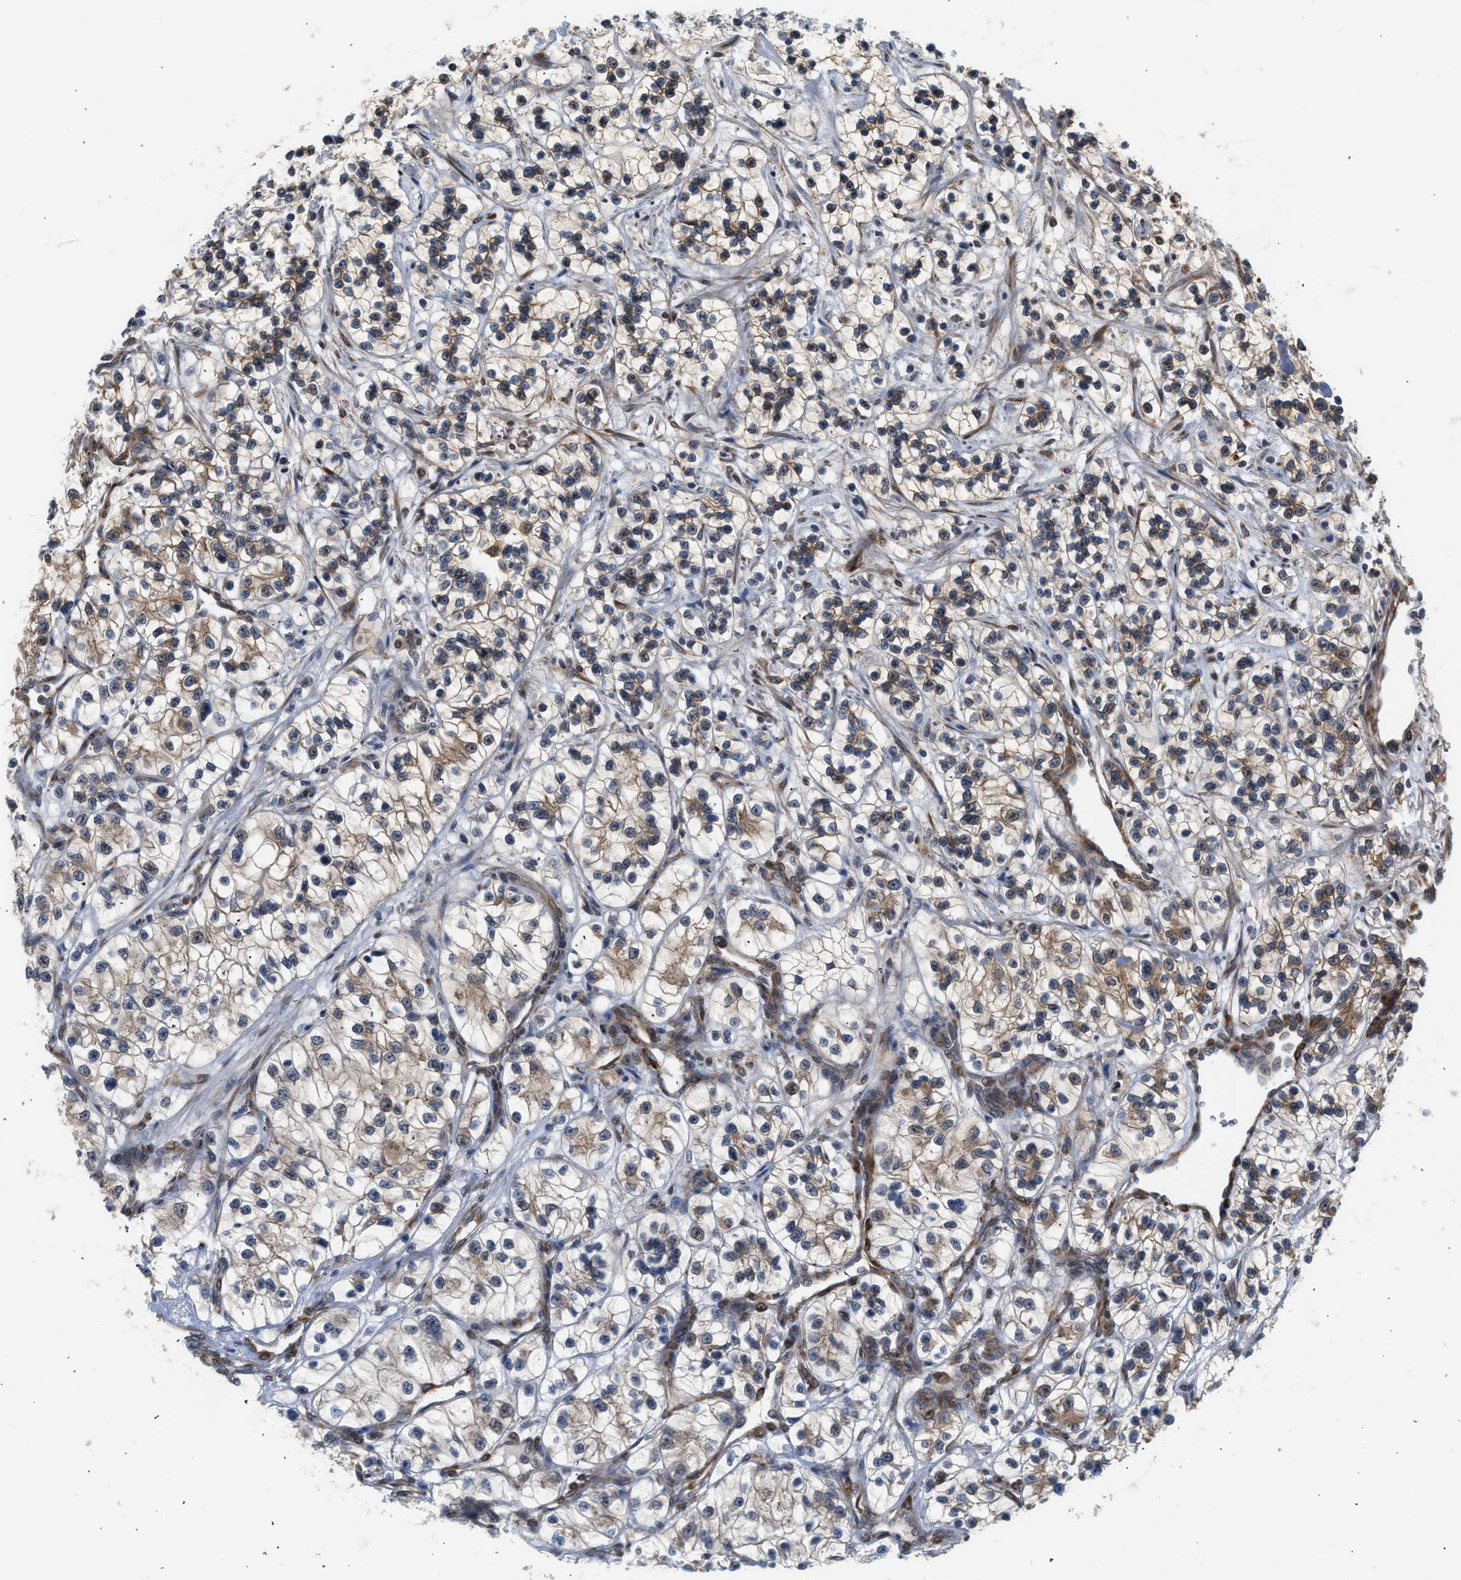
{"staining": {"intensity": "moderate", "quantity": "25%-75%", "location": "cytoplasmic/membranous"}, "tissue": "renal cancer", "cell_type": "Tumor cells", "image_type": "cancer", "snomed": [{"axis": "morphology", "description": "Adenocarcinoma, NOS"}, {"axis": "topography", "description": "Kidney"}], "caption": "Renal adenocarcinoma tissue shows moderate cytoplasmic/membranous staining in approximately 25%-75% of tumor cells, visualized by immunohistochemistry.", "gene": "POLG2", "patient": {"sex": "female", "age": 57}}